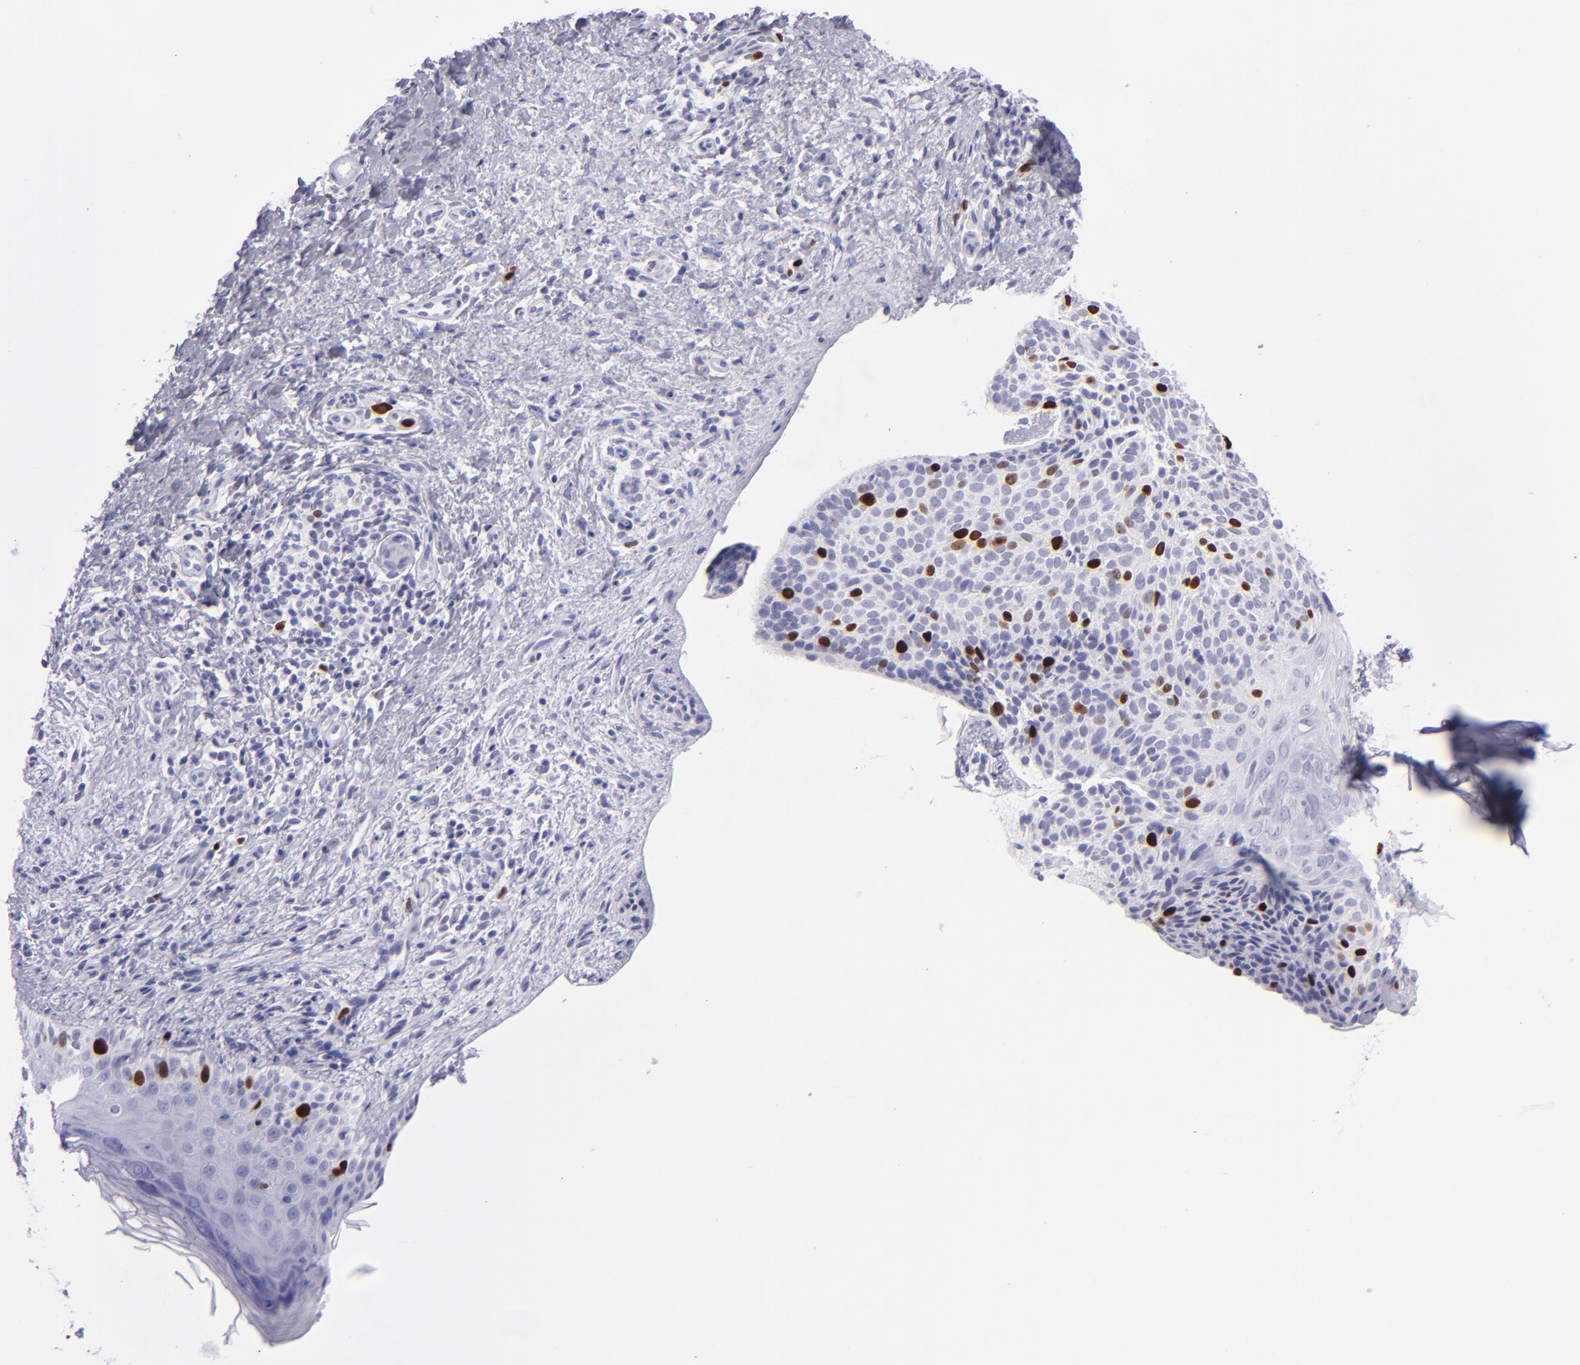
{"staining": {"intensity": "strong", "quantity": "<25%", "location": "nuclear"}, "tissue": "skin cancer", "cell_type": "Tumor cells", "image_type": "cancer", "snomed": [{"axis": "morphology", "description": "Basal cell carcinoma"}, {"axis": "topography", "description": "Skin"}], "caption": "Skin cancer (basal cell carcinoma) stained with a protein marker shows strong staining in tumor cells.", "gene": "TOP2A", "patient": {"sex": "female", "age": 78}}